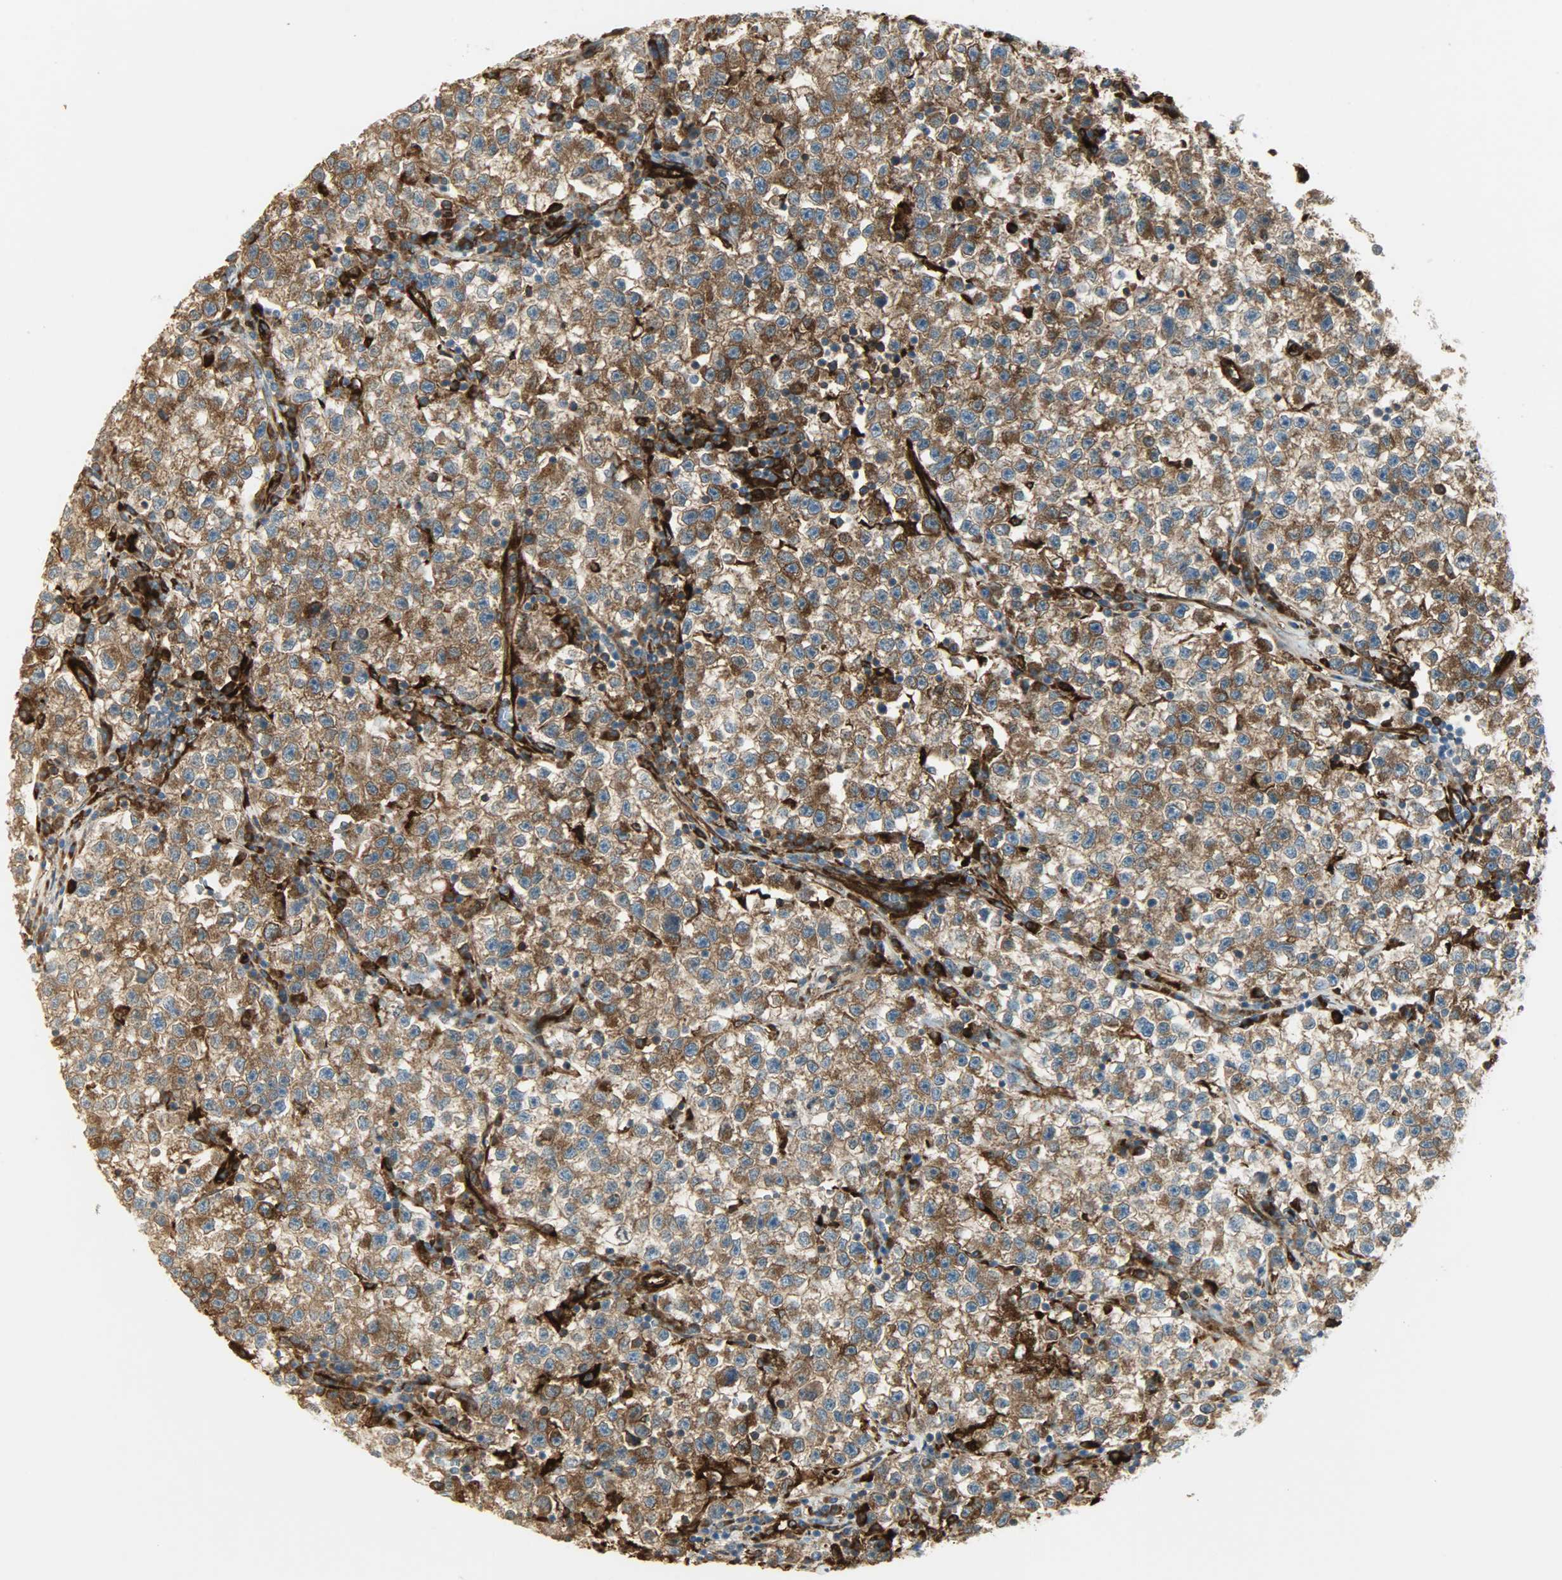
{"staining": {"intensity": "strong", "quantity": ">75%", "location": "cytoplasmic/membranous"}, "tissue": "testis cancer", "cell_type": "Tumor cells", "image_type": "cancer", "snomed": [{"axis": "morphology", "description": "Seminoma, NOS"}, {"axis": "topography", "description": "Testis"}], "caption": "The immunohistochemical stain highlights strong cytoplasmic/membranous expression in tumor cells of testis cancer (seminoma) tissue.", "gene": "WARS1", "patient": {"sex": "male", "age": 22}}